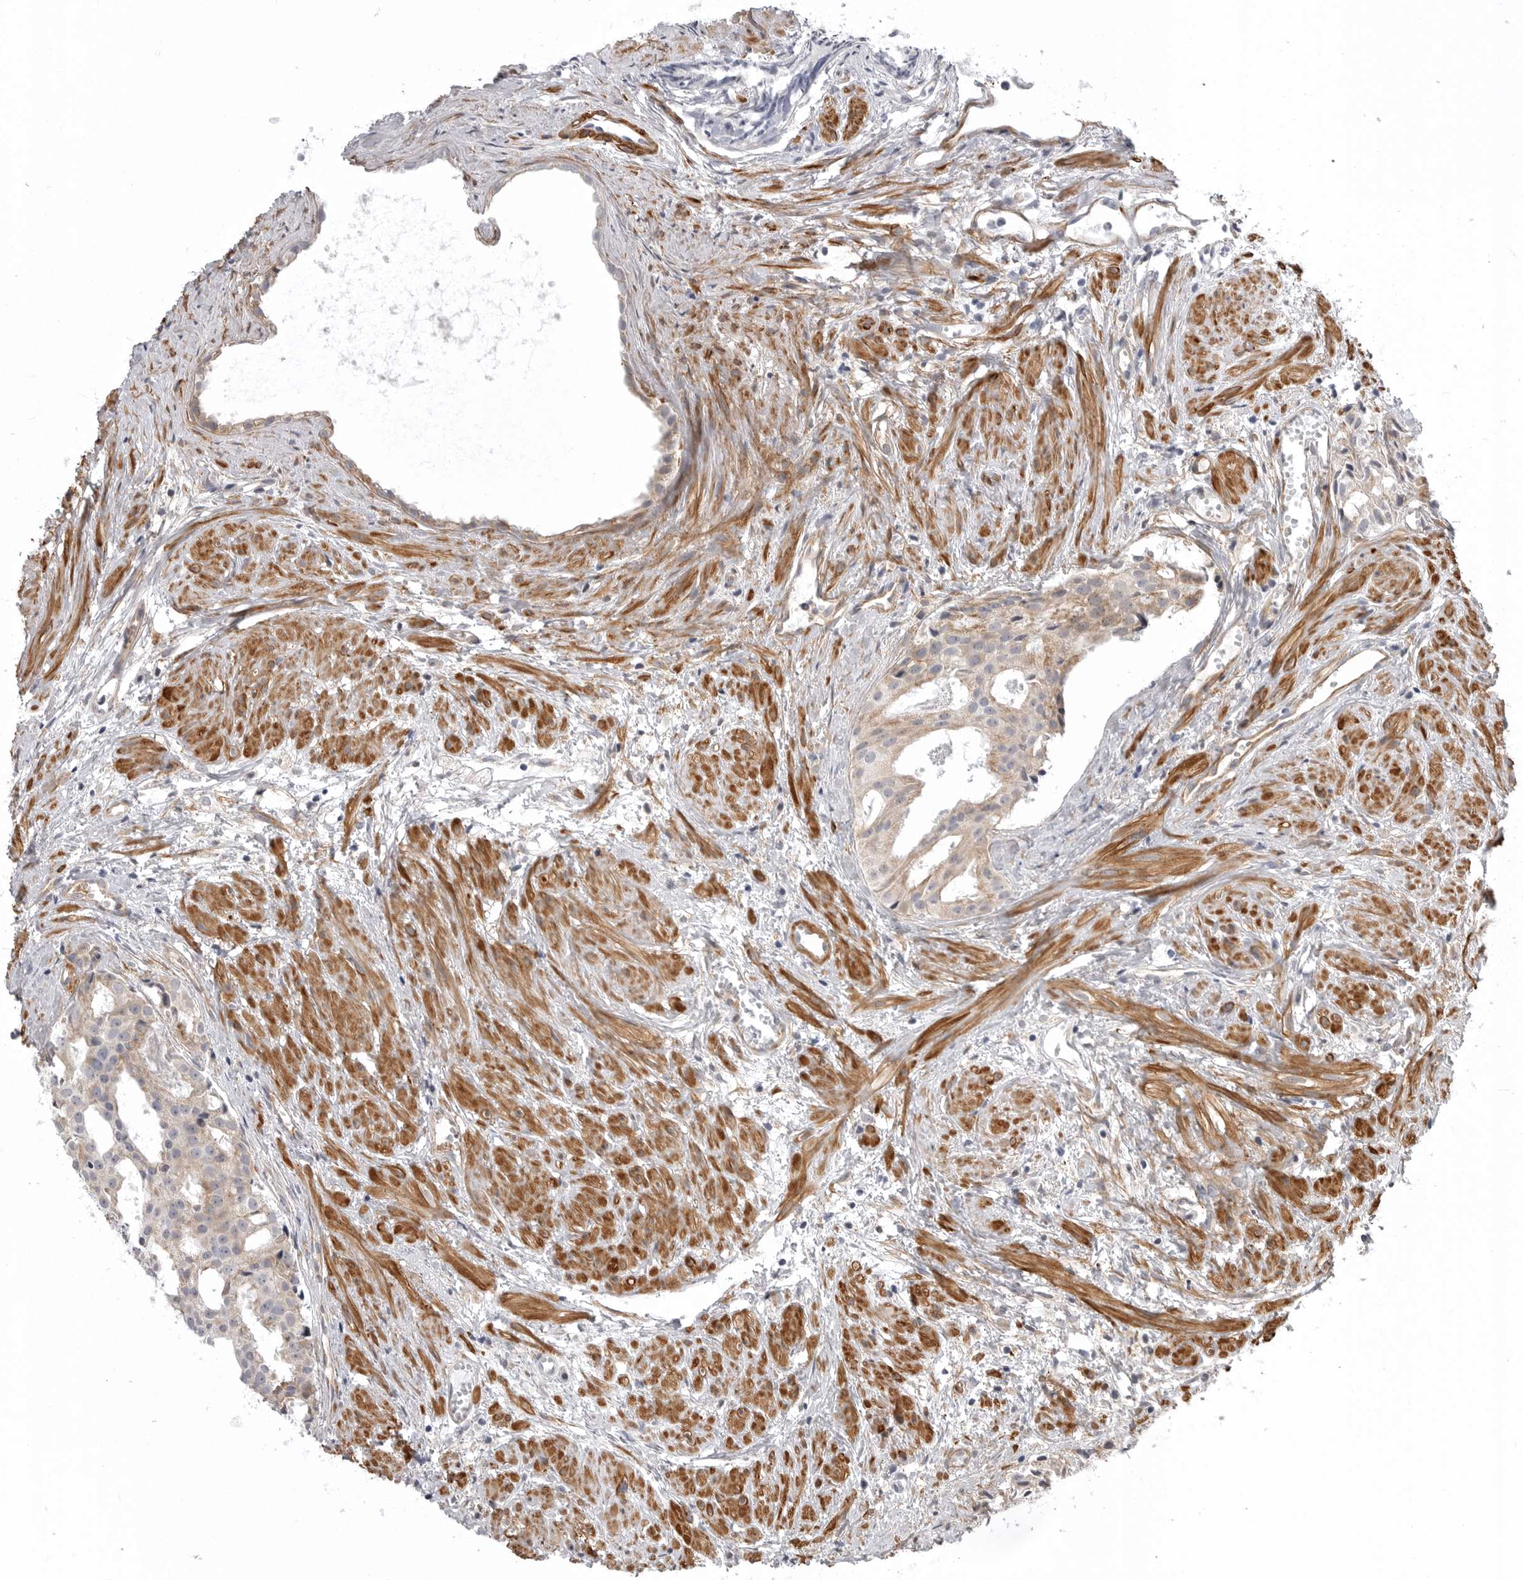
{"staining": {"intensity": "weak", "quantity": "25%-75%", "location": "cytoplasmic/membranous"}, "tissue": "prostate cancer", "cell_type": "Tumor cells", "image_type": "cancer", "snomed": [{"axis": "morphology", "description": "Adenocarcinoma, Low grade"}, {"axis": "topography", "description": "Prostate"}], "caption": "An image of prostate cancer (low-grade adenocarcinoma) stained for a protein exhibits weak cytoplasmic/membranous brown staining in tumor cells.", "gene": "SCP2", "patient": {"sex": "male", "age": 88}}